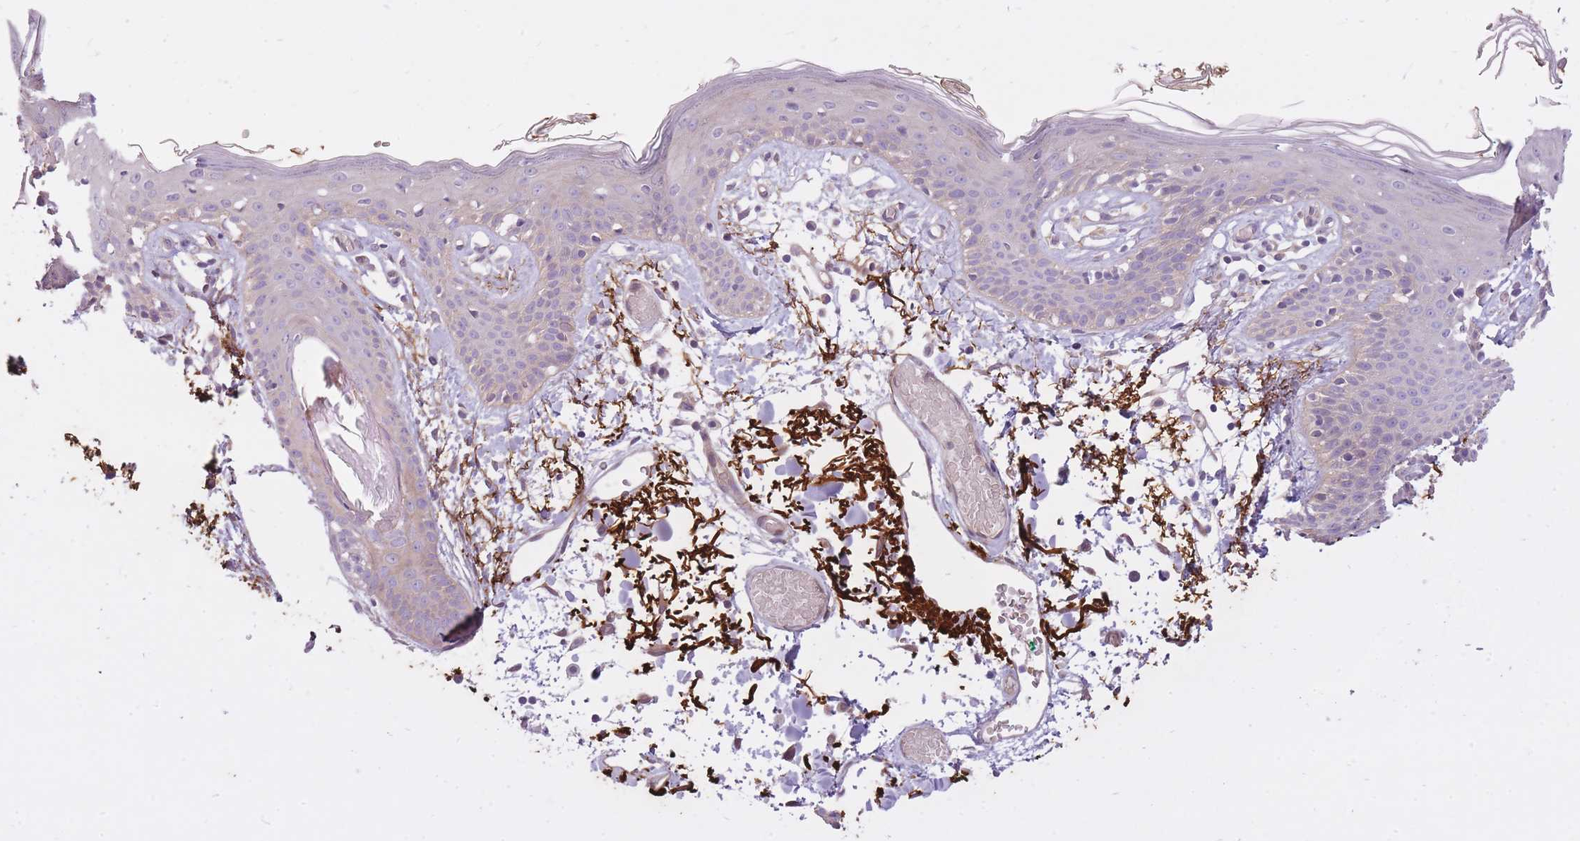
{"staining": {"intensity": "moderate", "quantity": ">75%", "location": "cytoplasmic/membranous"}, "tissue": "skin", "cell_type": "Fibroblasts", "image_type": "normal", "snomed": [{"axis": "morphology", "description": "Normal tissue, NOS"}, {"axis": "topography", "description": "Skin"}], "caption": "Fibroblasts reveal medium levels of moderate cytoplasmic/membranous expression in about >75% of cells in normal skin.", "gene": "REV1", "patient": {"sex": "male", "age": 79}}